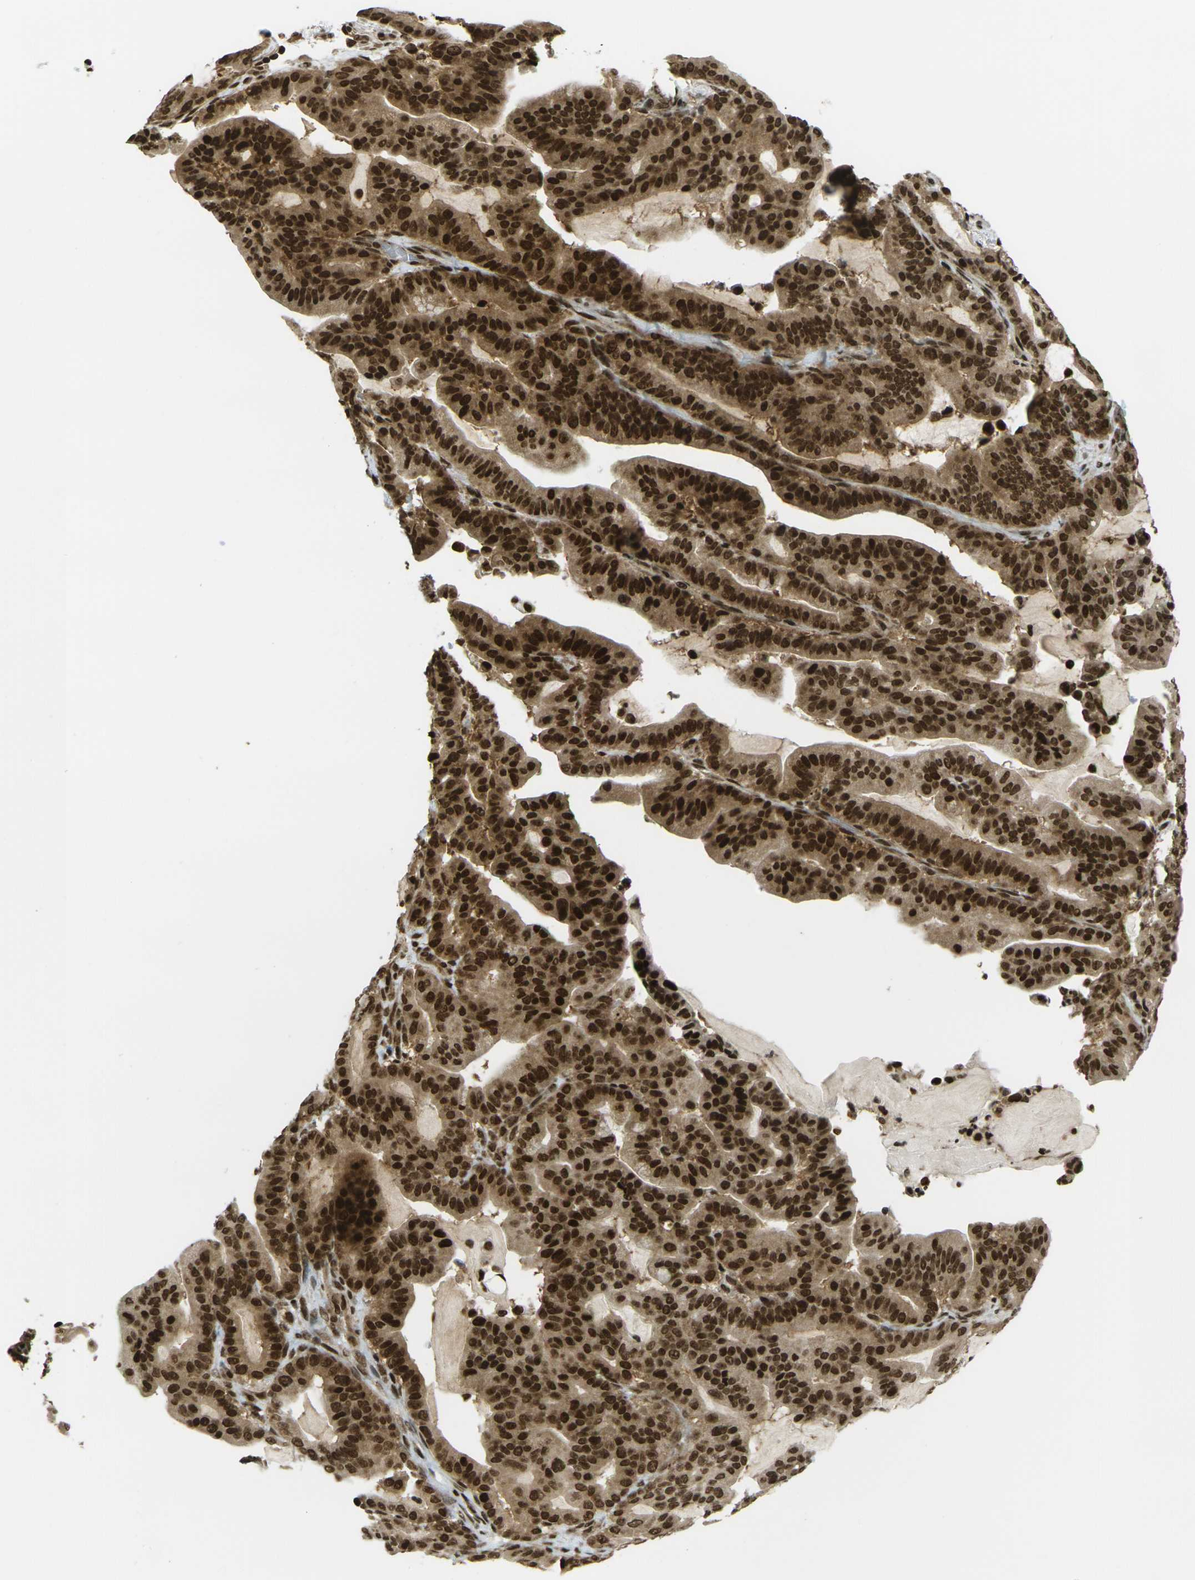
{"staining": {"intensity": "strong", "quantity": ">75%", "location": "cytoplasmic/membranous,nuclear"}, "tissue": "pancreatic cancer", "cell_type": "Tumor cells", "image_type": "cancer", "snomed": [{"axis": "morphology", "description": "Adenocarcinoma, NOS"}, {"axis": "topography", "description": "Pancreas"}], "caption": "The image reveals immunohistochemical staining of pancreatic cancer. There is strong cytoplasmic/membranous and nuclear positivity is appreciated in approximately >75% of tumor cells.", "gene": "RUVBL2", "patient": {"sex": "male", "age": 63}}